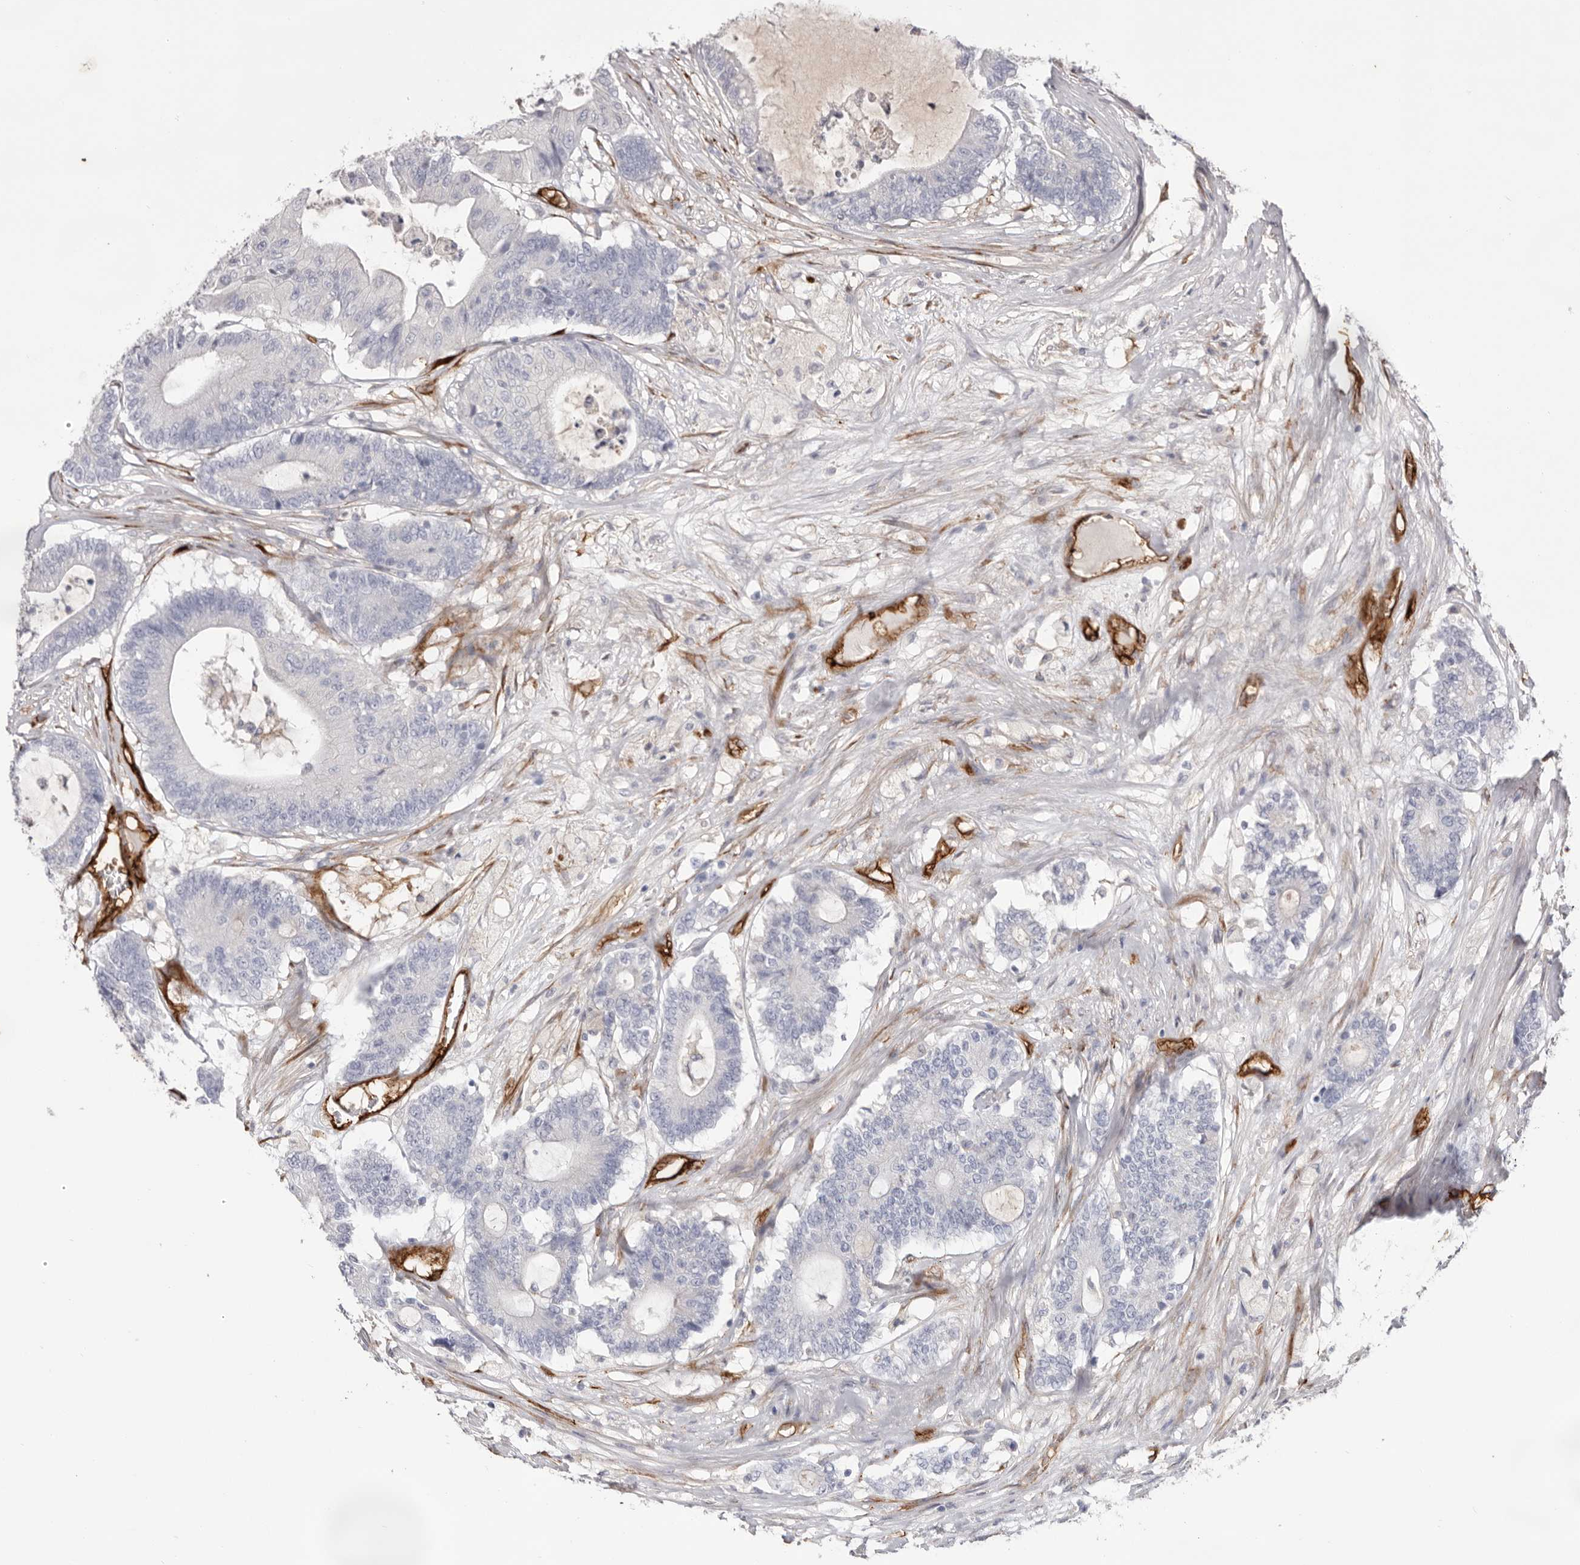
{"staining": {"intensity": "negative", "quantity": "none", "location": "none"}, "tissue": "colorectal cancer", "cell_type": "Tumor cells", "image_type": "cancer", "snomed": [{"axis": "morphology", "description": "Adenocarcinoma, NOS"}, {"axis": "topography", "description": "Colon"}], "caption": "Image shows no protein positivity in tumor cells of colorectal cancer (adenocarcinoma) tissue.", "gene": "LRRC66", "patient": {"sex": "female", "age": 84}}